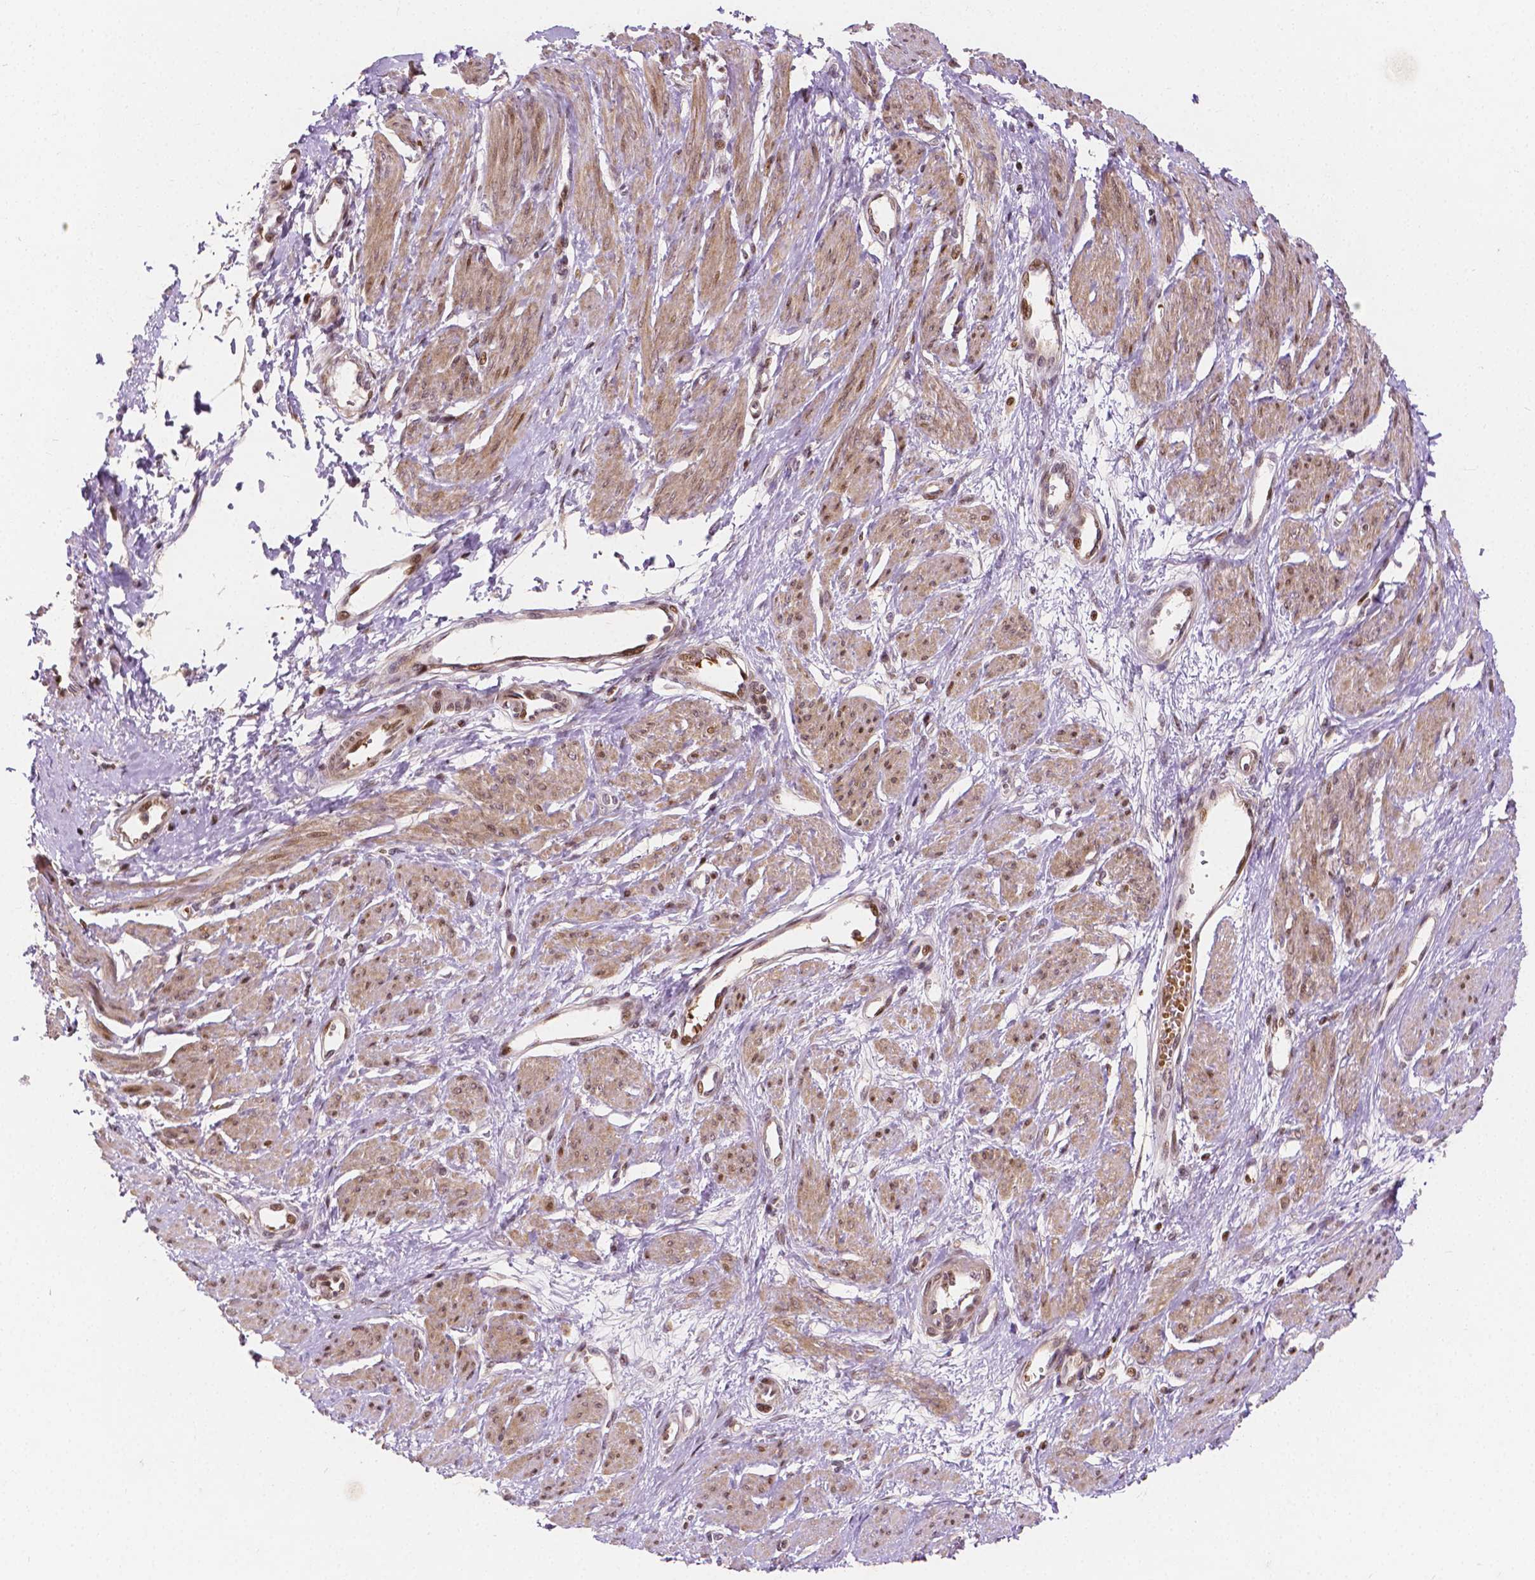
{"staining": {"intensity": "moderate", "quantity": ">75%", "location": "cytoplasmic/membranous,nuclear"}, "tissue": "smooth muscle", "cell_type": "Smooth muscle cells", "image_type": "normal", "snomed": [{"axis": "morphology", "description": "Normal tissue, NOS"}, {"axis": "topography", "description": "Smooth muscle"}, {"axis": "topography", "description": "Uterus"}], "caption": "Immunohistochemistry micrograph of unremarkable smooth muscle: human smooth muscle stained using immunohistochemistry (IHC) shows medium levels of moderate protein expression localized specifically in the cytoplasmic/membranous,nuclear of smooth muscle cells, appearing as a cytoplasmic/membranous,nuclear brown color.", "gene": "PTPN18", "patient": {"sex": "female", "age": 39}}